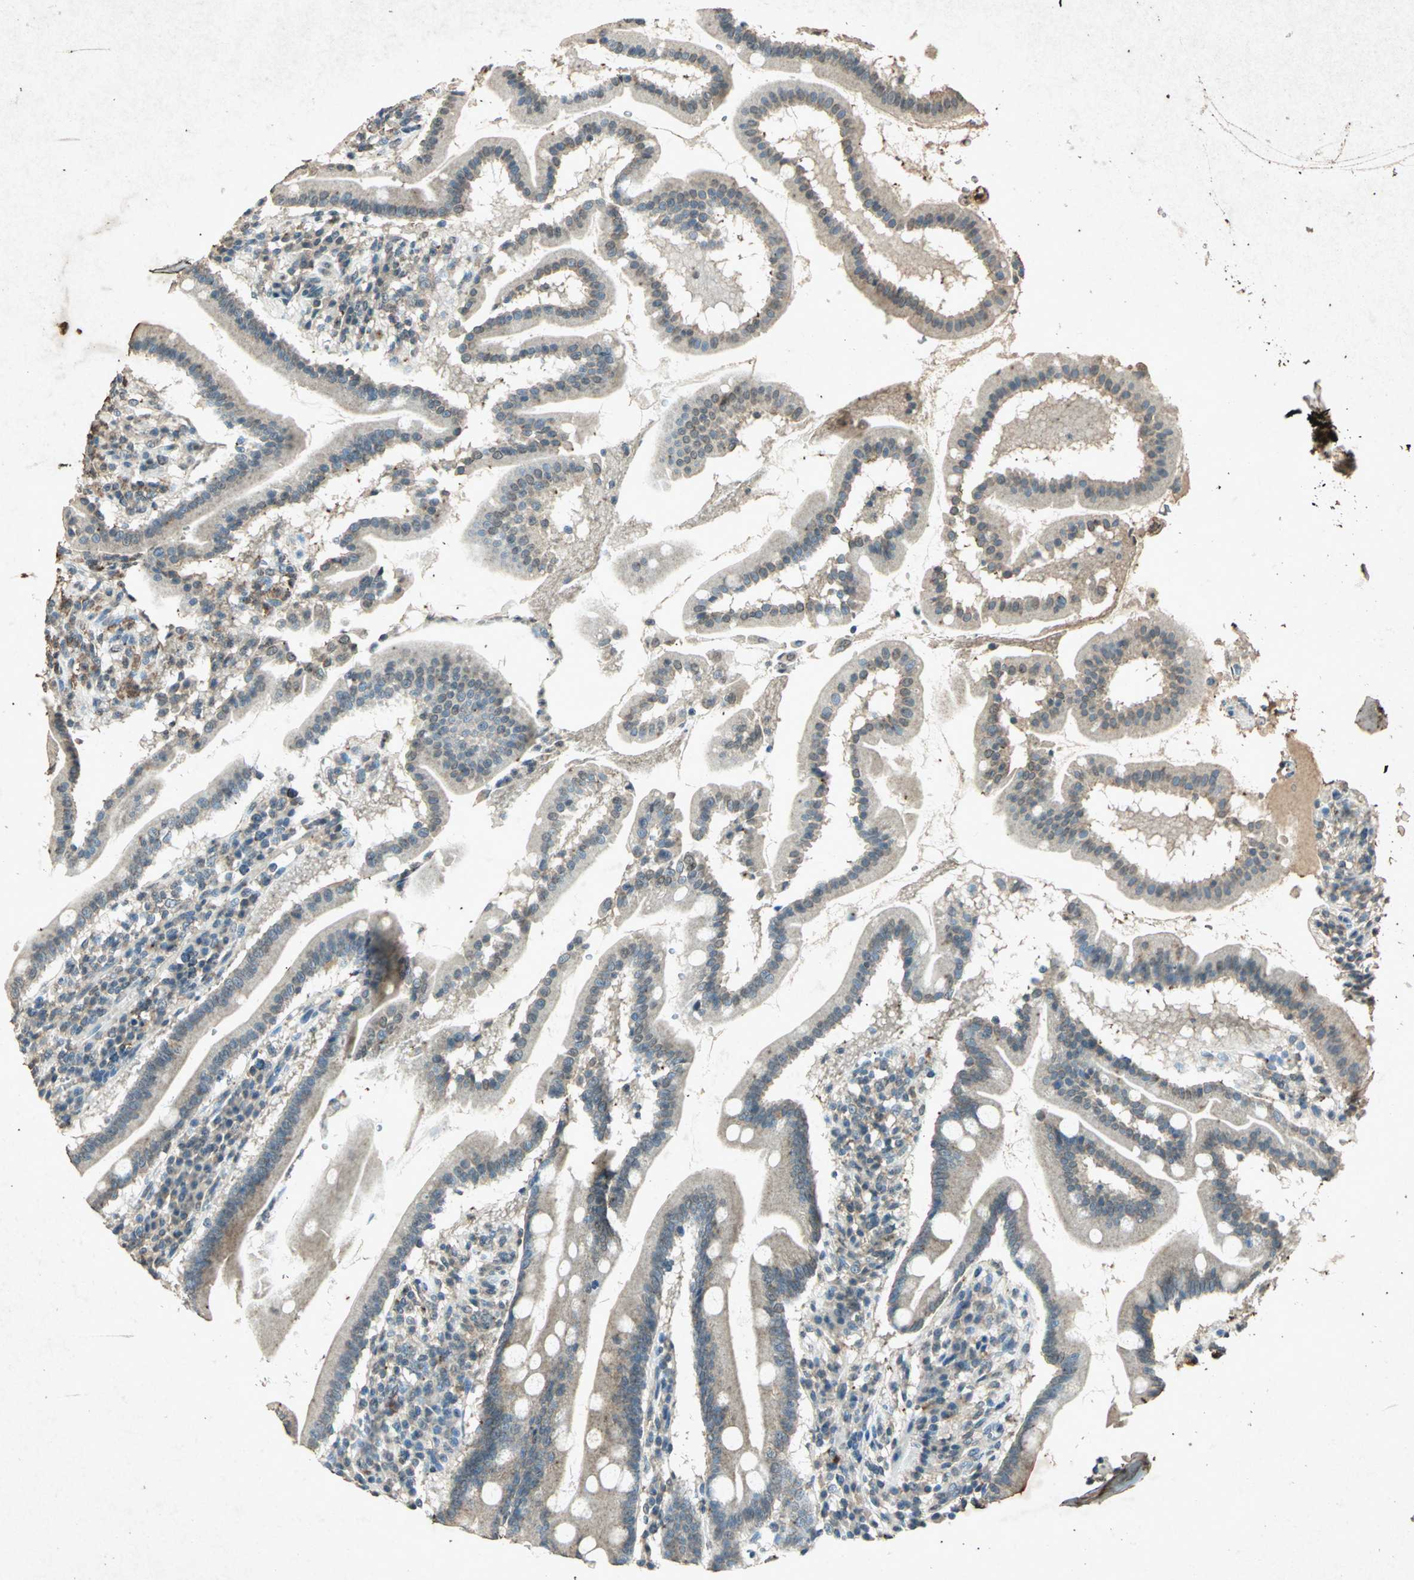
{"staining": {"intensity": "weak", "quantity": "<25%", "location": "cytoplasmic/membranous"}, "tissue": "duodenum", "cell_type": "Glandular cells", "image_type": "normal", "snomed": [{"axis": "morphology", "description": "Normal tissue, NOS"}, {"axis": "topography", "description": "Duodenum"}], "caption": "This is a photomicrograph of immunohistochemistry (IHC) staining of normal duodenum, which shows no expression in glandular cells. (Brightfield microscopy of DAB immunohistochemistry at high magnification).", "gene": "PSEN1", "patient": {"sex": "male", "age": 50}}